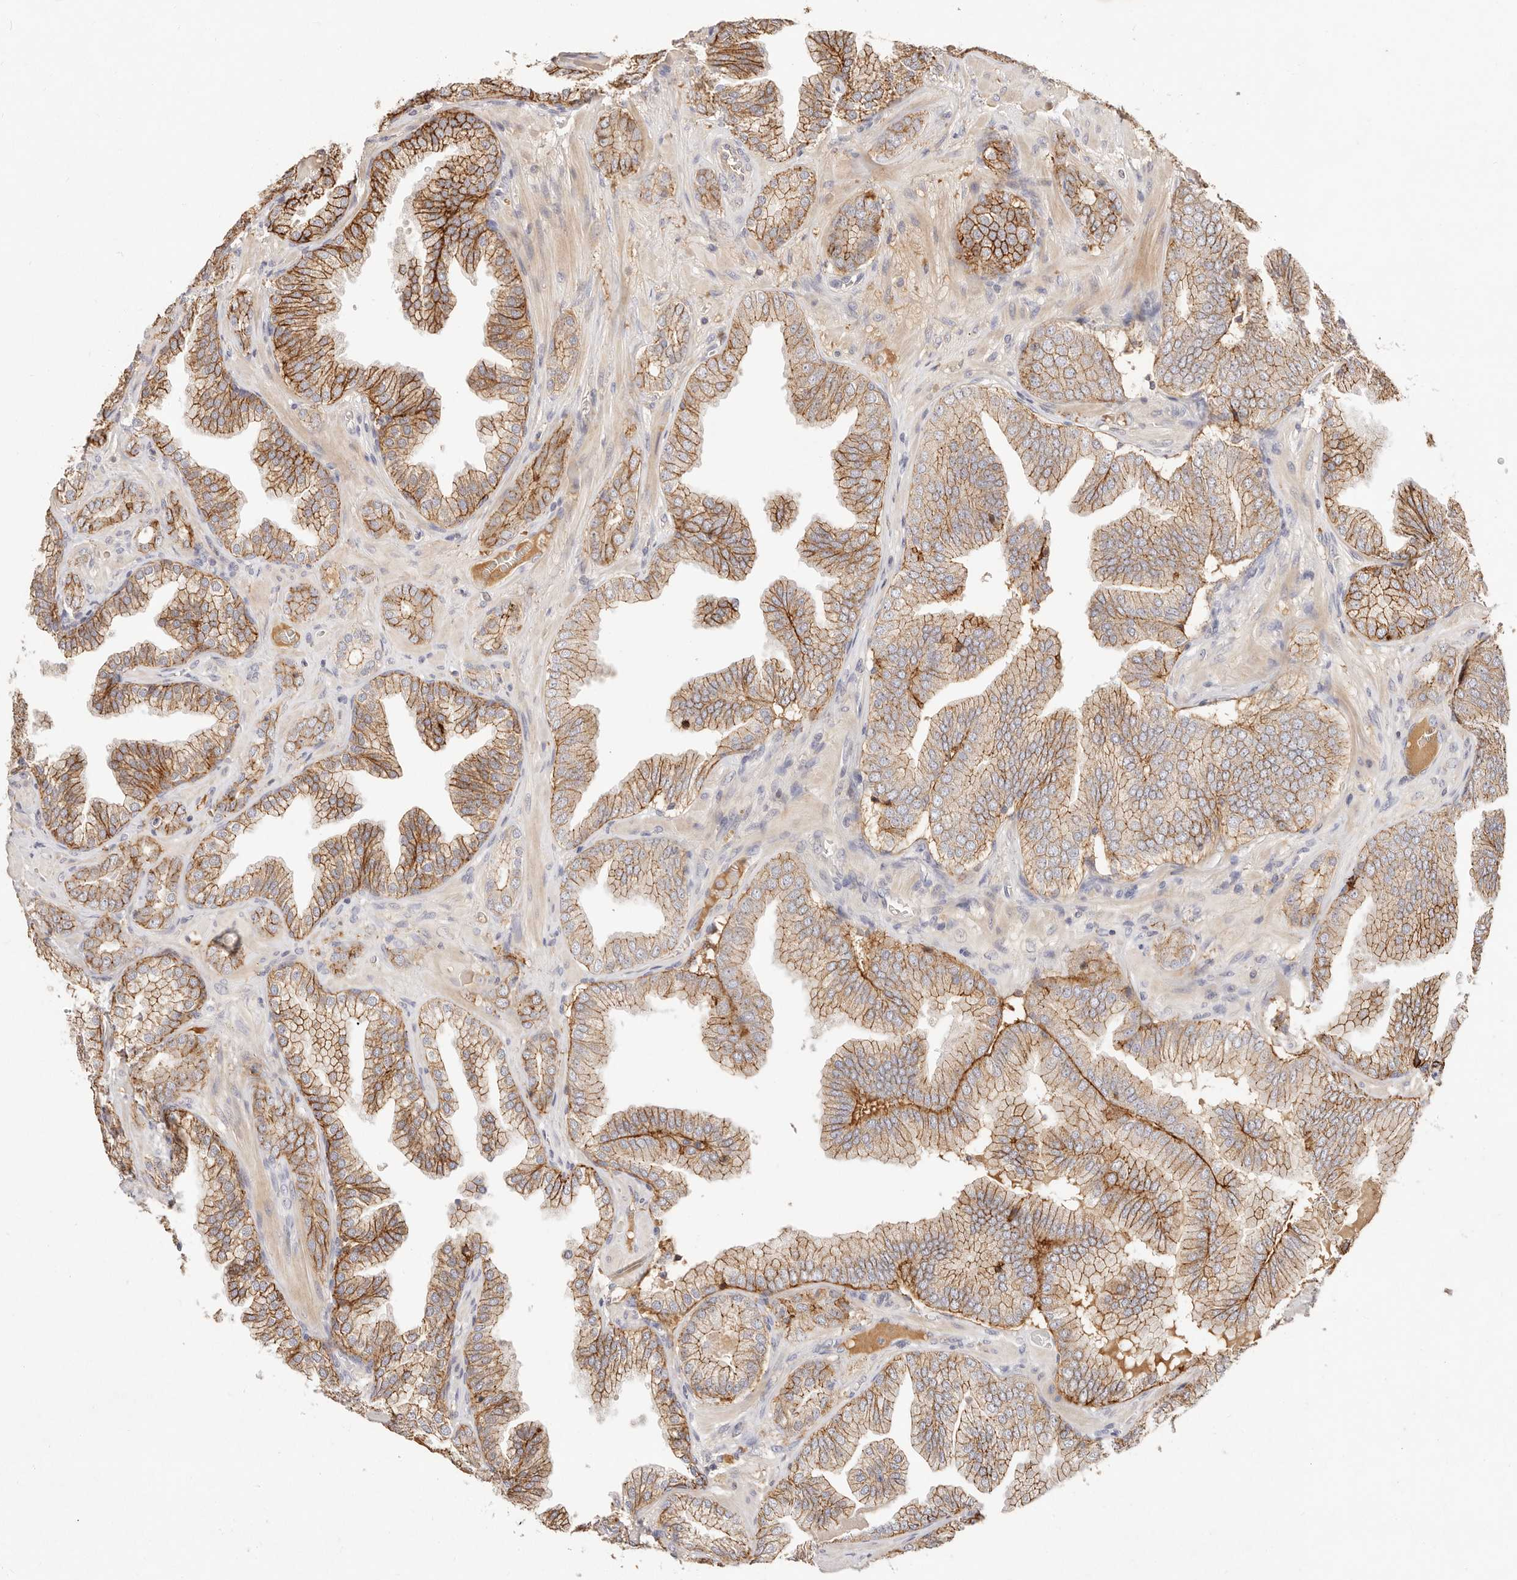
{"staining": {"intensity": "moderate", "quantity": ">75%", "location": "cytoplasmic/membranous"}, "tissue": "prostate cancer", "cell_type": "Tumor cells", "image_type": "cancer", "snomed": [{"axis": "morphology", "description": "Adenocarcinoma, High grade"}, {"axis": "topography", "description": "Prostate"}], "caption": "IHC (DAB) staining of human prostate adenocarcinoma (high-grade) shows moderate cytoplasmic/membranous protein staining in approximately >75% of tumor cells.", "gene": "CXADR", "patient": {"sex": "male", "age": 58}}